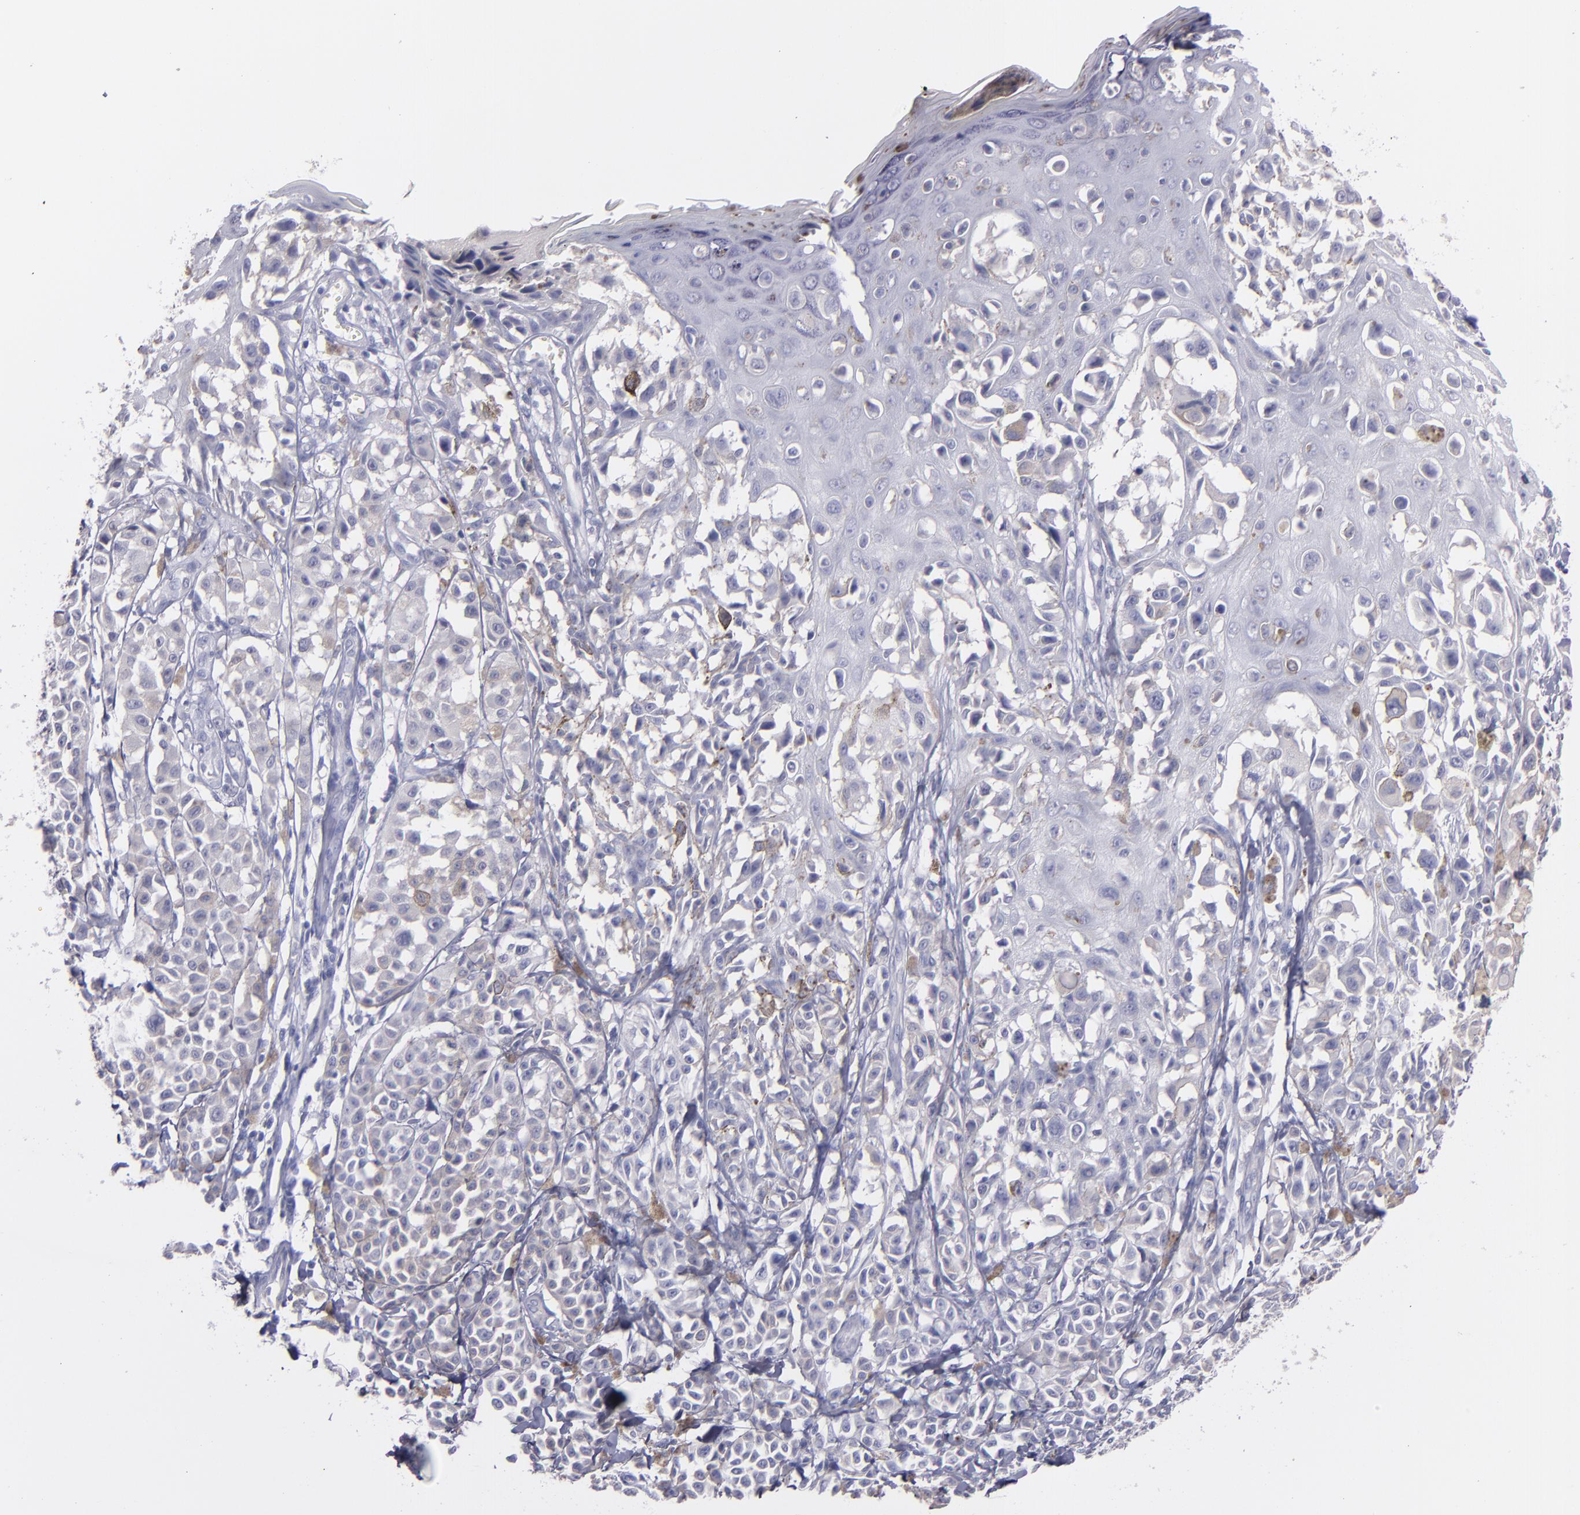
{"staining": {"intensity": "negative", "quantity": "none", "location": "none"}, "tissue": "melanoma", "cell_type": "Tumor cells", "image_type": "cancer", "snomed": [{"axis": "morphology", "description": "Malignant melanoma, NOS"}, {"axis": "topography", "description": "Skin"}], "caption": "Human malignant melanoma stained for a protein using immunohistochemistry reveals no positivity in tumor cells.", "gene": "SNAP25", "patient": {"sex": "female", "age": 38}}